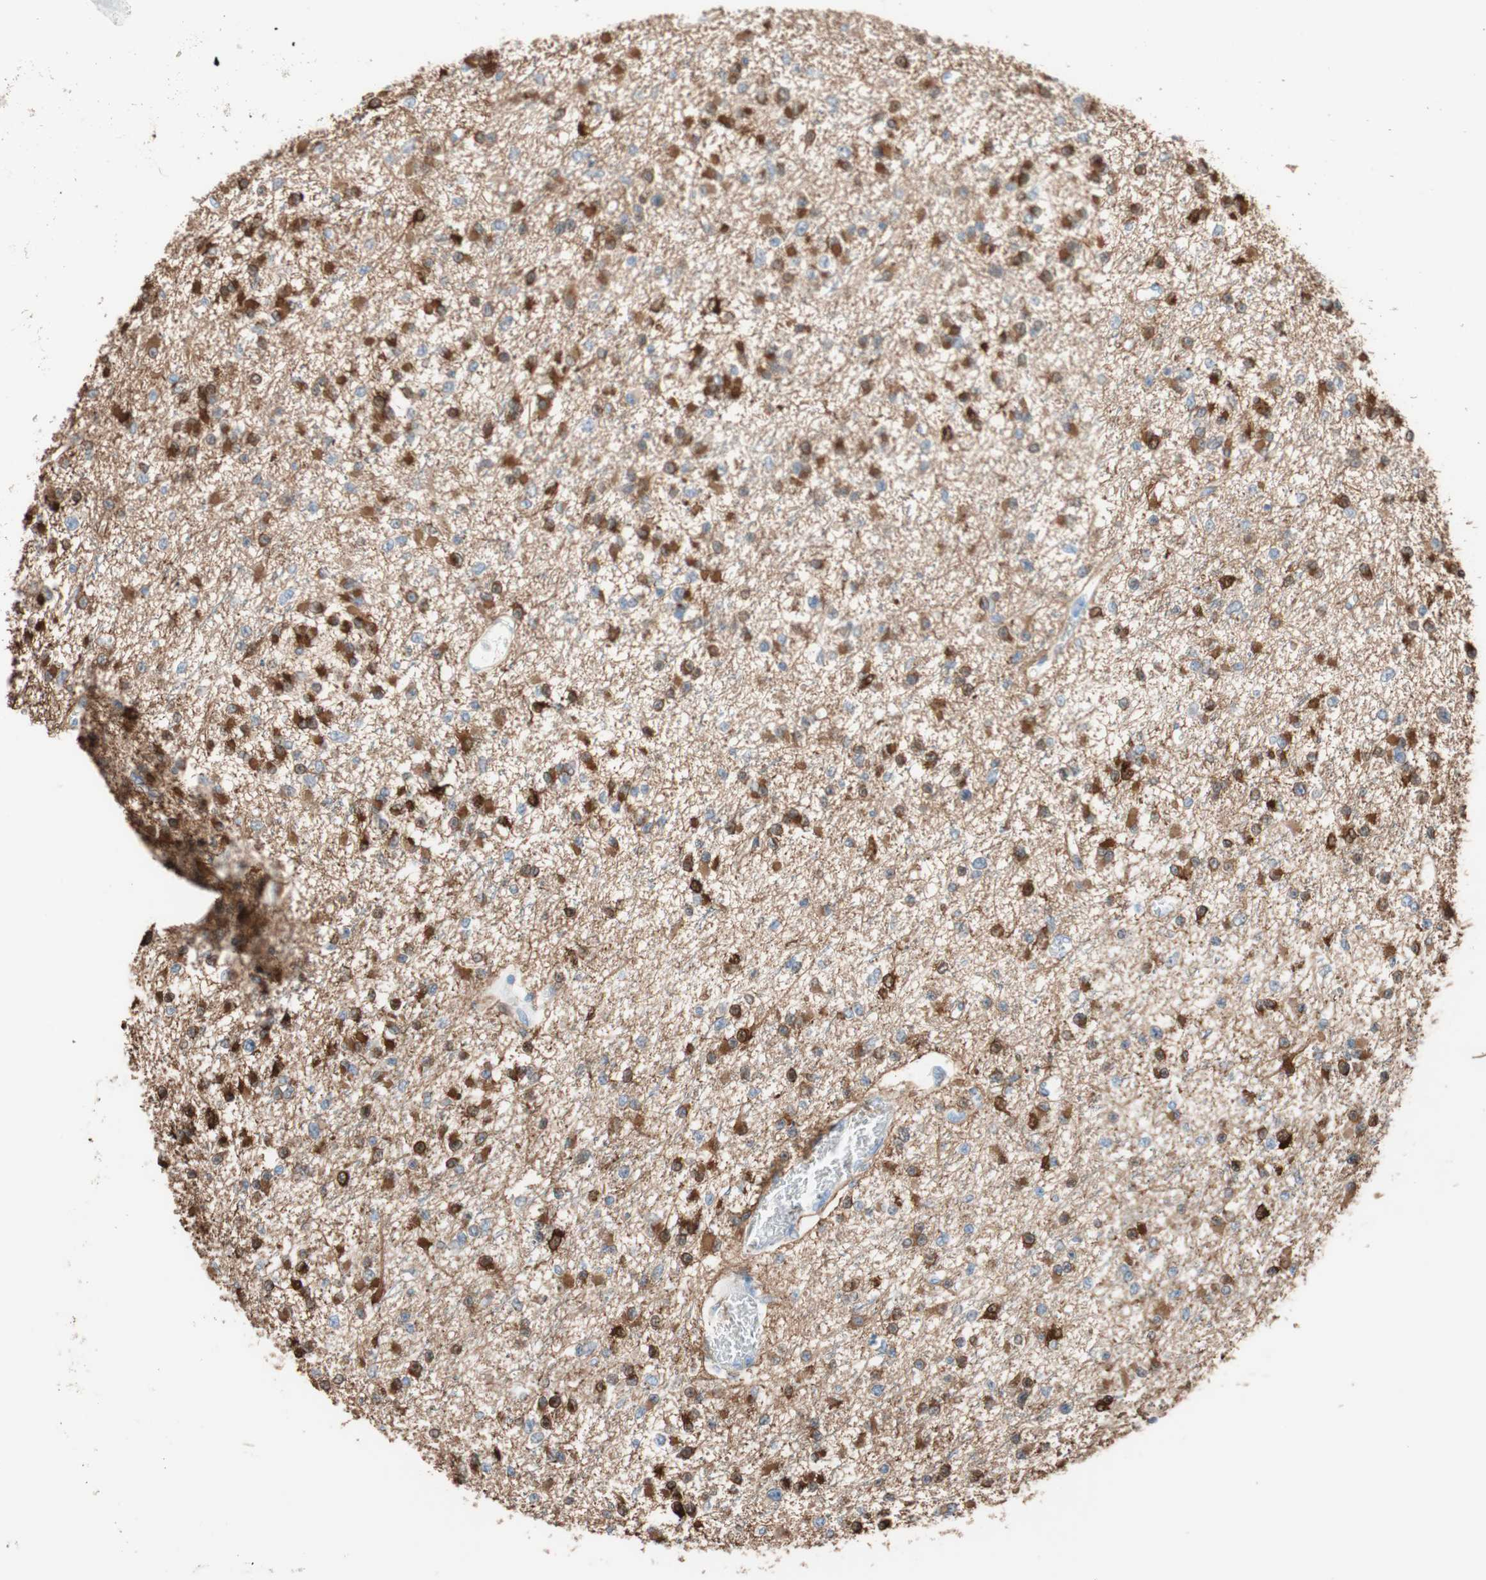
{"staining": {"intensity": "strong", "quantity": "25%-75%", "location": "cytoplasmic/membranous"}, "tissue": "glioma", "cell_type": "Tumor cells", "image_type": "cancer", "snomed": [{"axis": "morphology", "description": "Glioma, malignant, Low grade"}, {"axis": "topography", "description": "Brain"}], "caption": "Protein analysis of glioma tissue shows strong cytoplasmic/membranous expression in approximately 25%-75% of tumor cells.", "gene": "GLUL", "patient": {"sex": "female", "age": 22}}